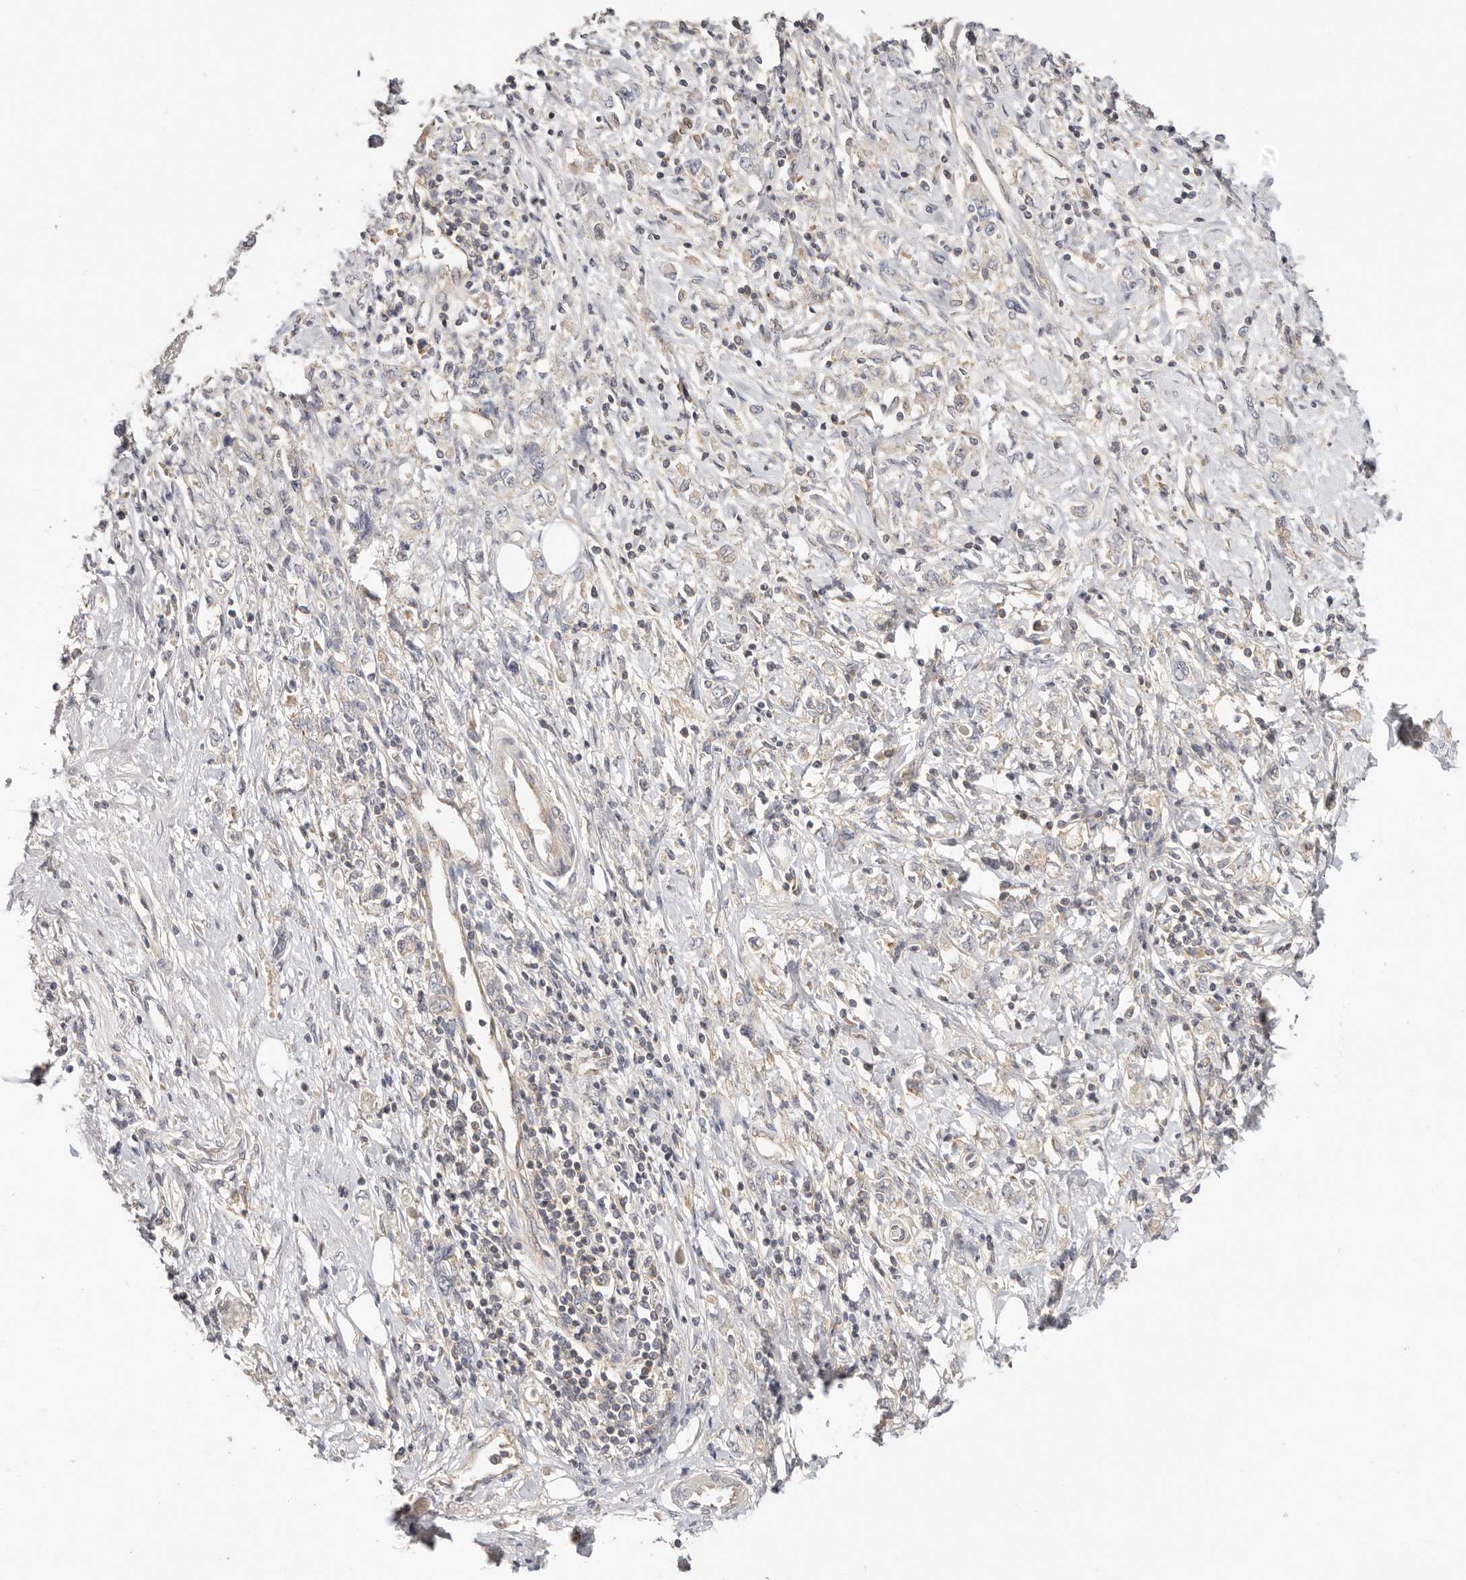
{"staining": {"intensity": "weak", "quantity": "25%-75%", "location": "cytoplasmic/membranous"}, "tissue": "stomach cancer", "cell_type": "Tumor cells", "image_type": "cancer", "snomed": [{"axis": "morphology", "description": "Adenocarcinoma, NOS"}, {"axis": "topography", "description": "Stomach"}], "caption": "Protein expression by IHC exhibits weak cytoplasmic/membranous staining in approximately 25%-75% of tumor cells in stomach cancer. The staining was performed using DAB (3,3'-diaminobenzidine), with brown indicating positive protein expression. Nuclei are stained blue with hematoxylin.", "gene": "KCMF1", "patient": {"sex": "female", "age": 76}}